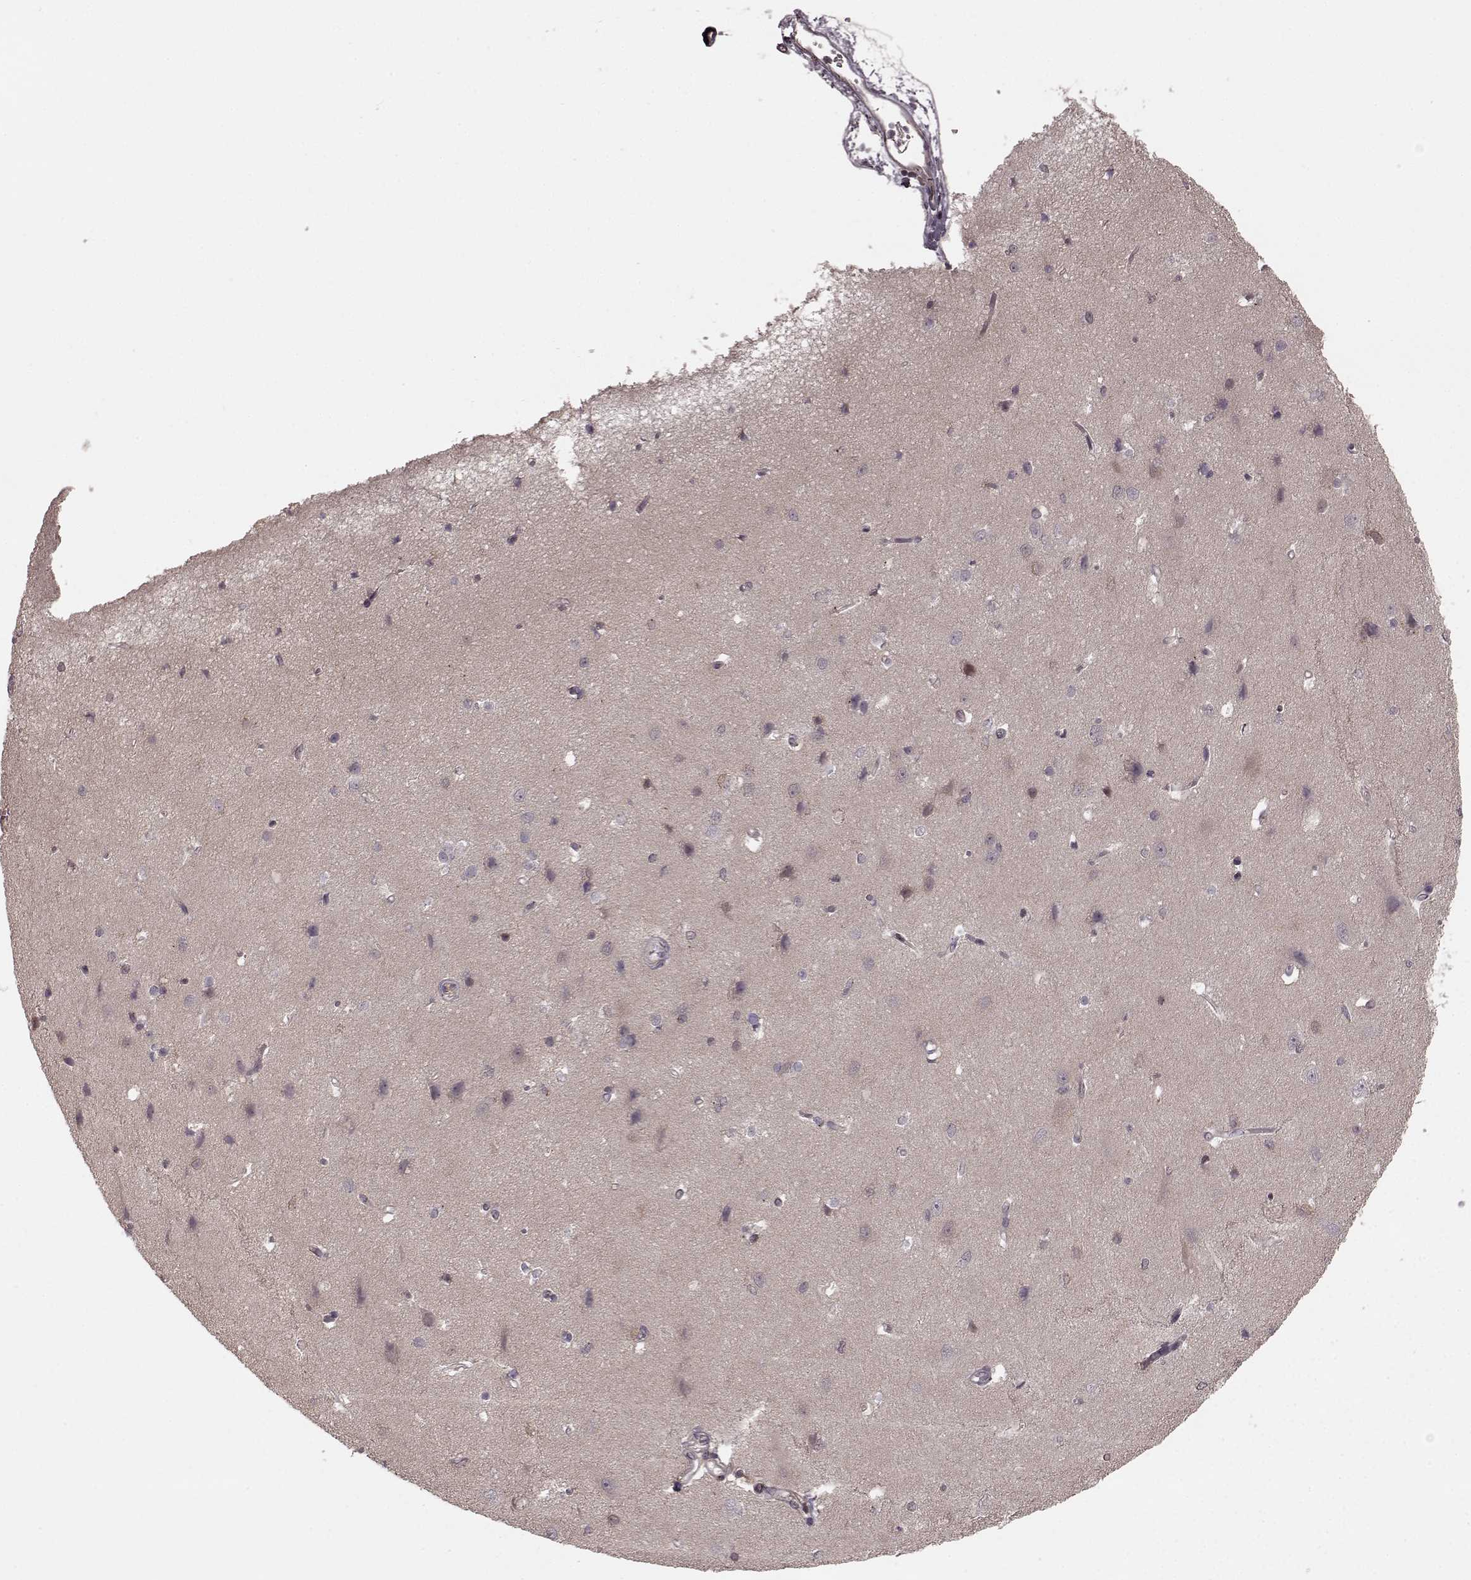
{"staining": {"intensity": "negative", "quantity": "none", "location": "none"}, "tissue": "cerebral cortex", "cell_type": "Endothelial cells", "image_type": "normal", "snomed": [{"axis": "morphology", "description": "Normal tissue, NOS"}, {"axis": "topography", "description": "Cerebral cortex"}], "caption": "Endothelial cells show no significant positivity in normal cerebral cortex.", "gene": "GSS", "patient": {"sex": "male", "age": 37}}